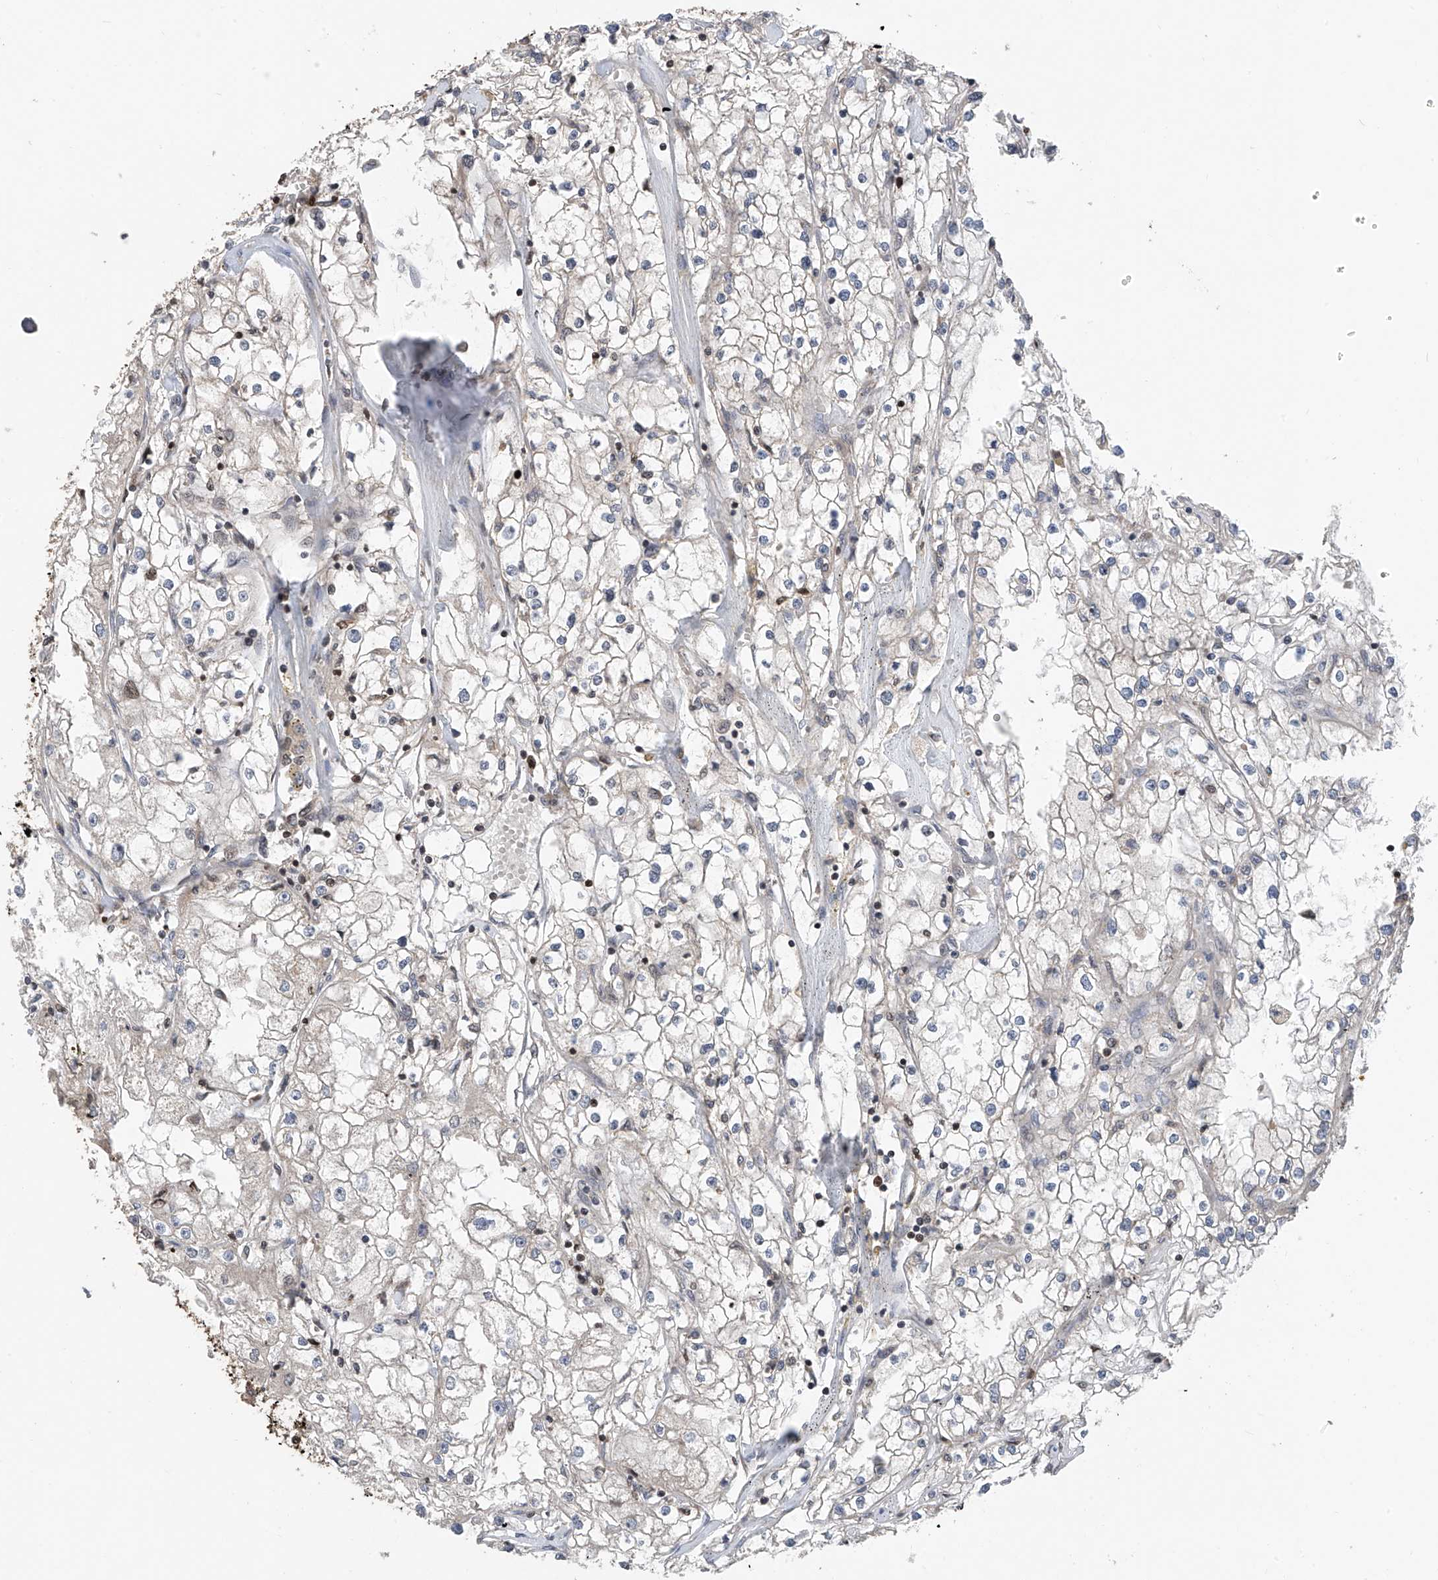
{"staining": {"intensity": "negative", "quantity": "none", "location": "none"}, "tissue": "renal cancer", "cell_type": "Tumor cells", "image_type": "cancer", "snomed": [{"axis": "morphology", "description": "Adenocarcinoma, NOS"}, {"axis": "topography", "description": "Kidney"}], "caption": "Immunohistochemistry (IHC) of human renal cancer demonstrates no expression in tumor cells.", "gene": "DNAJC9", "patient": {"sex": "male", "age": 56}}